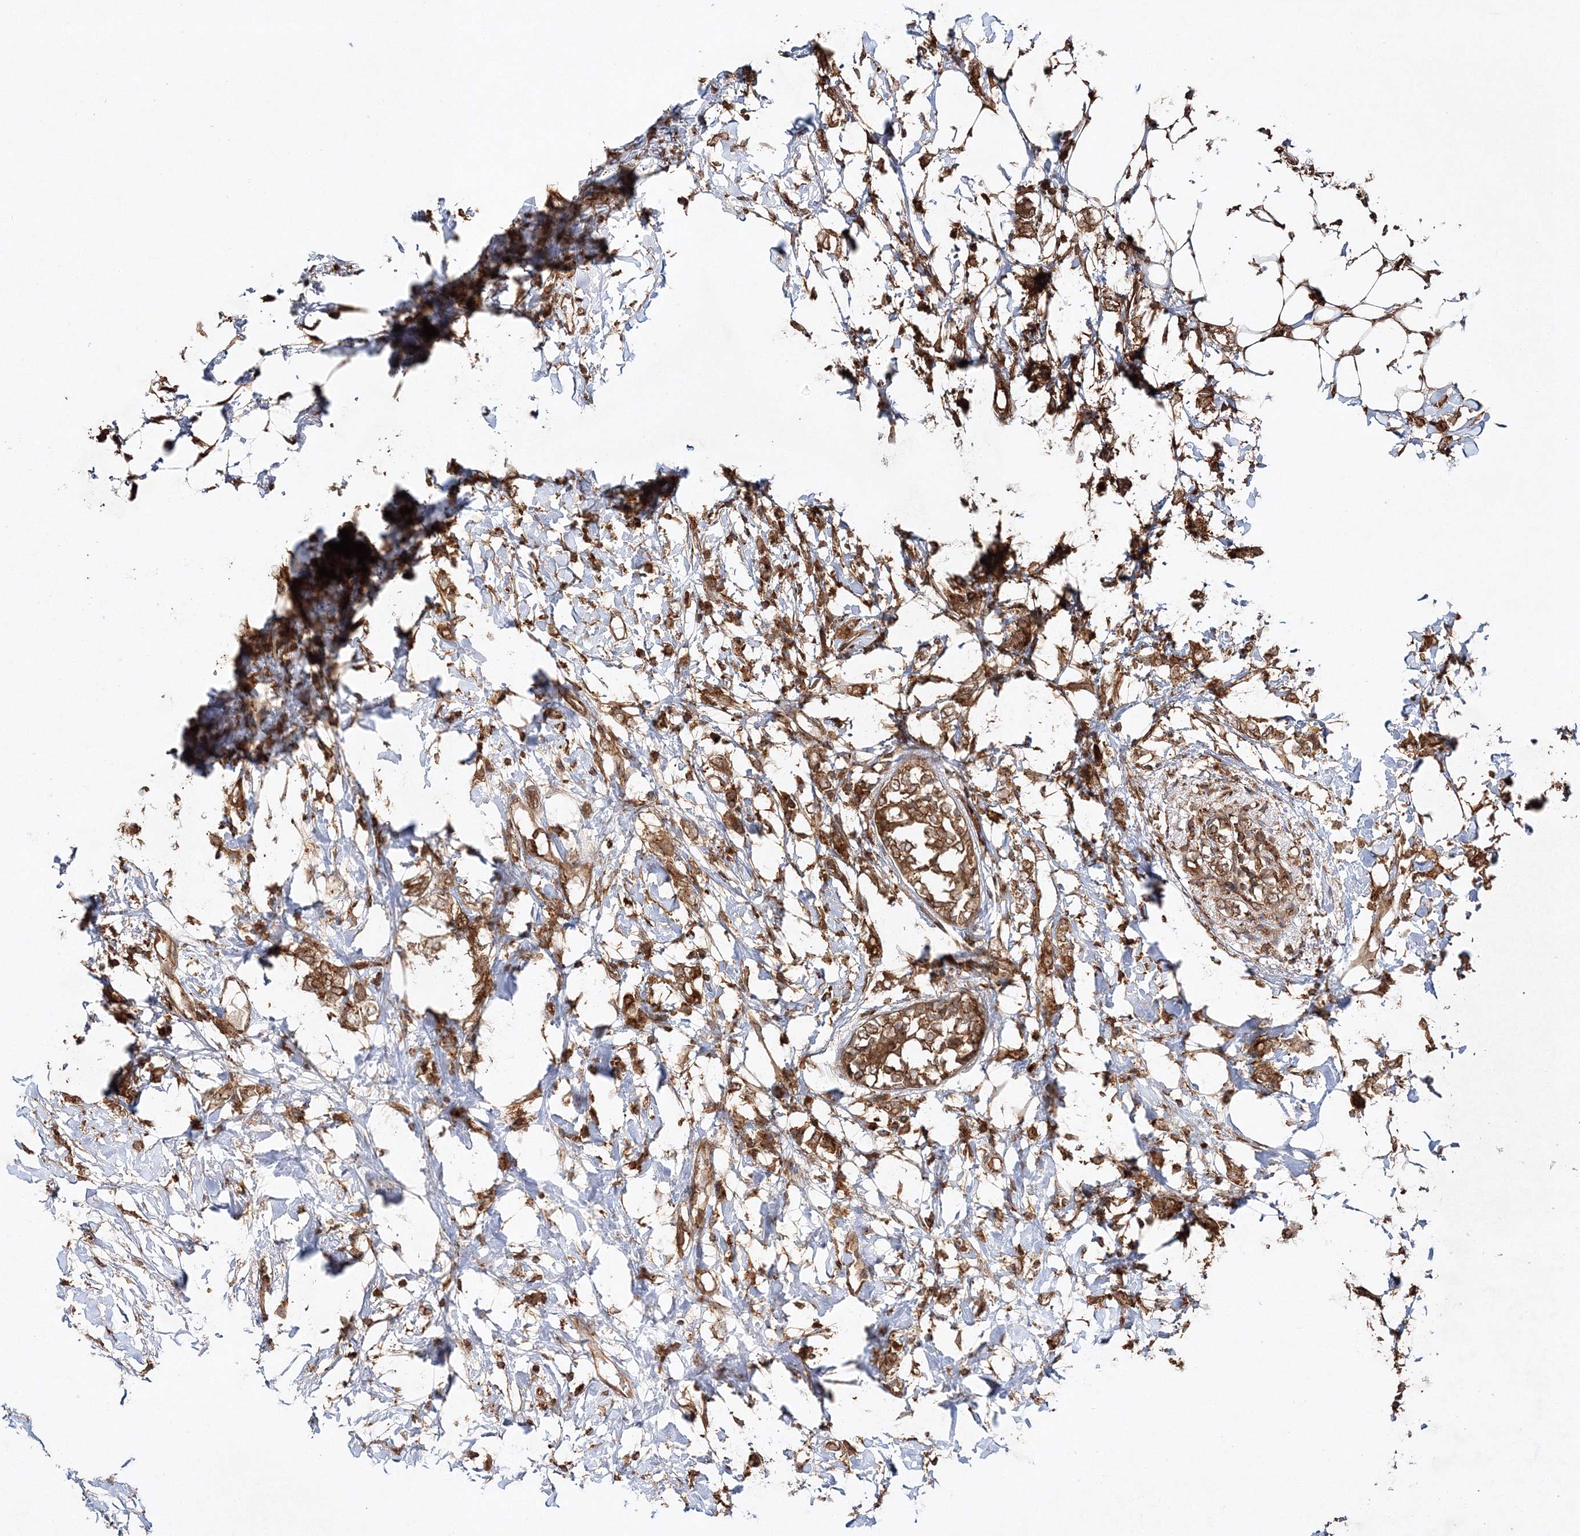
{"staining": {"intensity": "moderate", "quantity": ">75%", "location": "cytoplasmic/membranous"}, "tissue": "breast cancer", "cell_type": "Tumor cells", "image_type": "cancer", "snomed": [{"axis": "morphology", "description": "Normal tissue, NOS"}, {"axis": "morphology", "description": "Lobular carcinoma"}, {"axis": "topography", "description": "Breast"}], "caption": "An immunohistochemistry image of neoplastic tissue is shown. Protein staining in brown shows moderate cytoplasmic/membranous positivity in breast lobular carcinoma within tumor cells. The staining was performed using DAB (3,3'-diaminobenzidine) to visualize the protein expression in brown, while the nuclei were stained in blue with hematoxylin (Magnification: 20x).", "gene": "WDR37", "patient": {"sex": "female", "age": 47}}